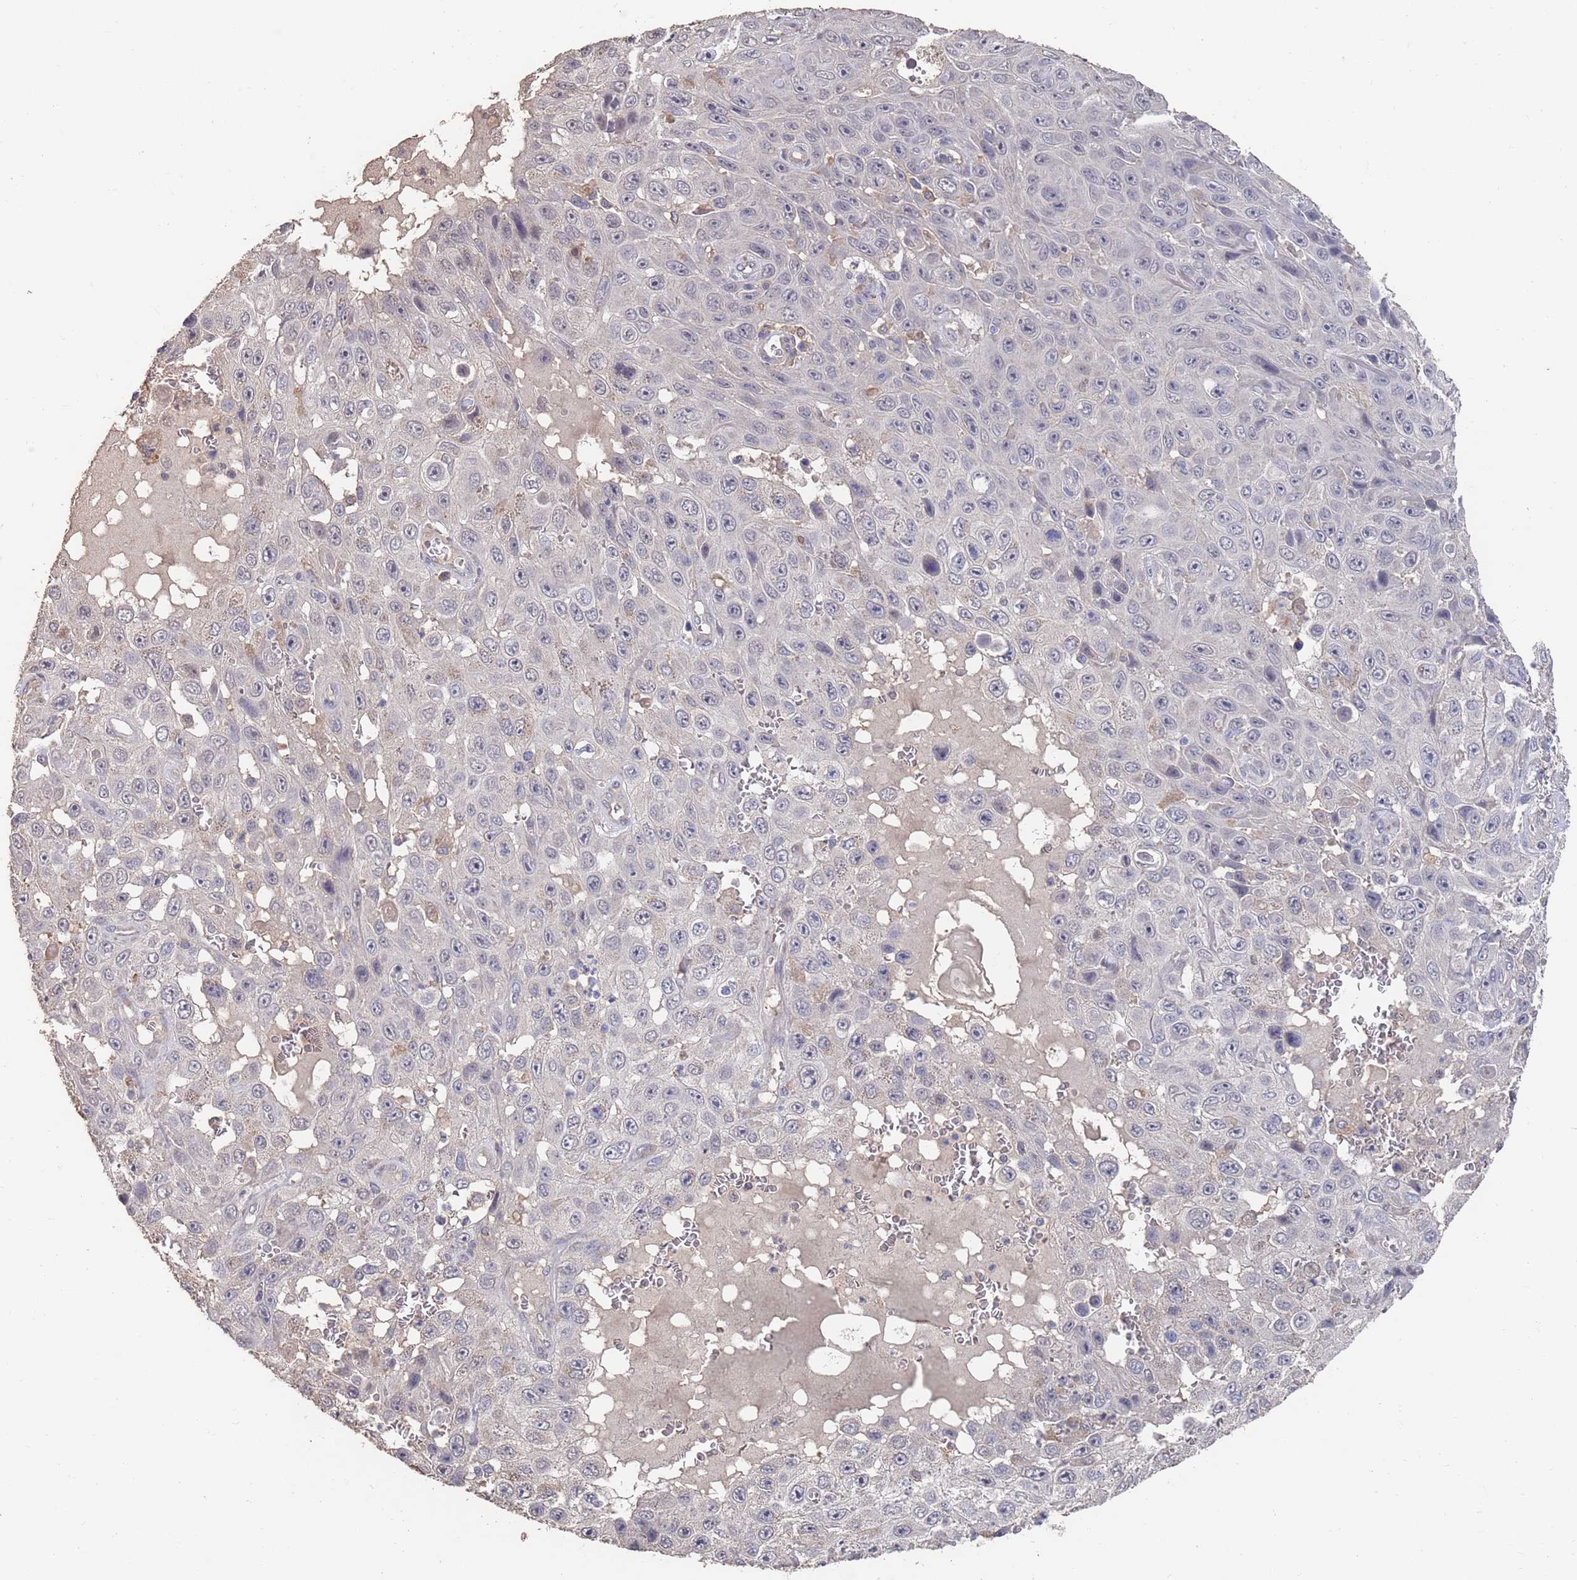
{"staining": {"intensity": "negative", "quantity": "none", "location": "none"}, "tissue": "skin cancer", "cell_type": "Tumor cells", "image_type": "cancer", "snomed": [{"axis": "morphology", "description": "Squamous cell carcinoma, NOS"}, {"axis": "topography", "description": "Skin"}], "caption": "IHC photomicrograph of neoplastic tissue: human skin cancer stained with DAB (3,3'-diaminobenzidine) reveals no significant protein positivity in tumor cells.", "gene": "BTBD18", "patient": {"sex": "male", "age": 82}}